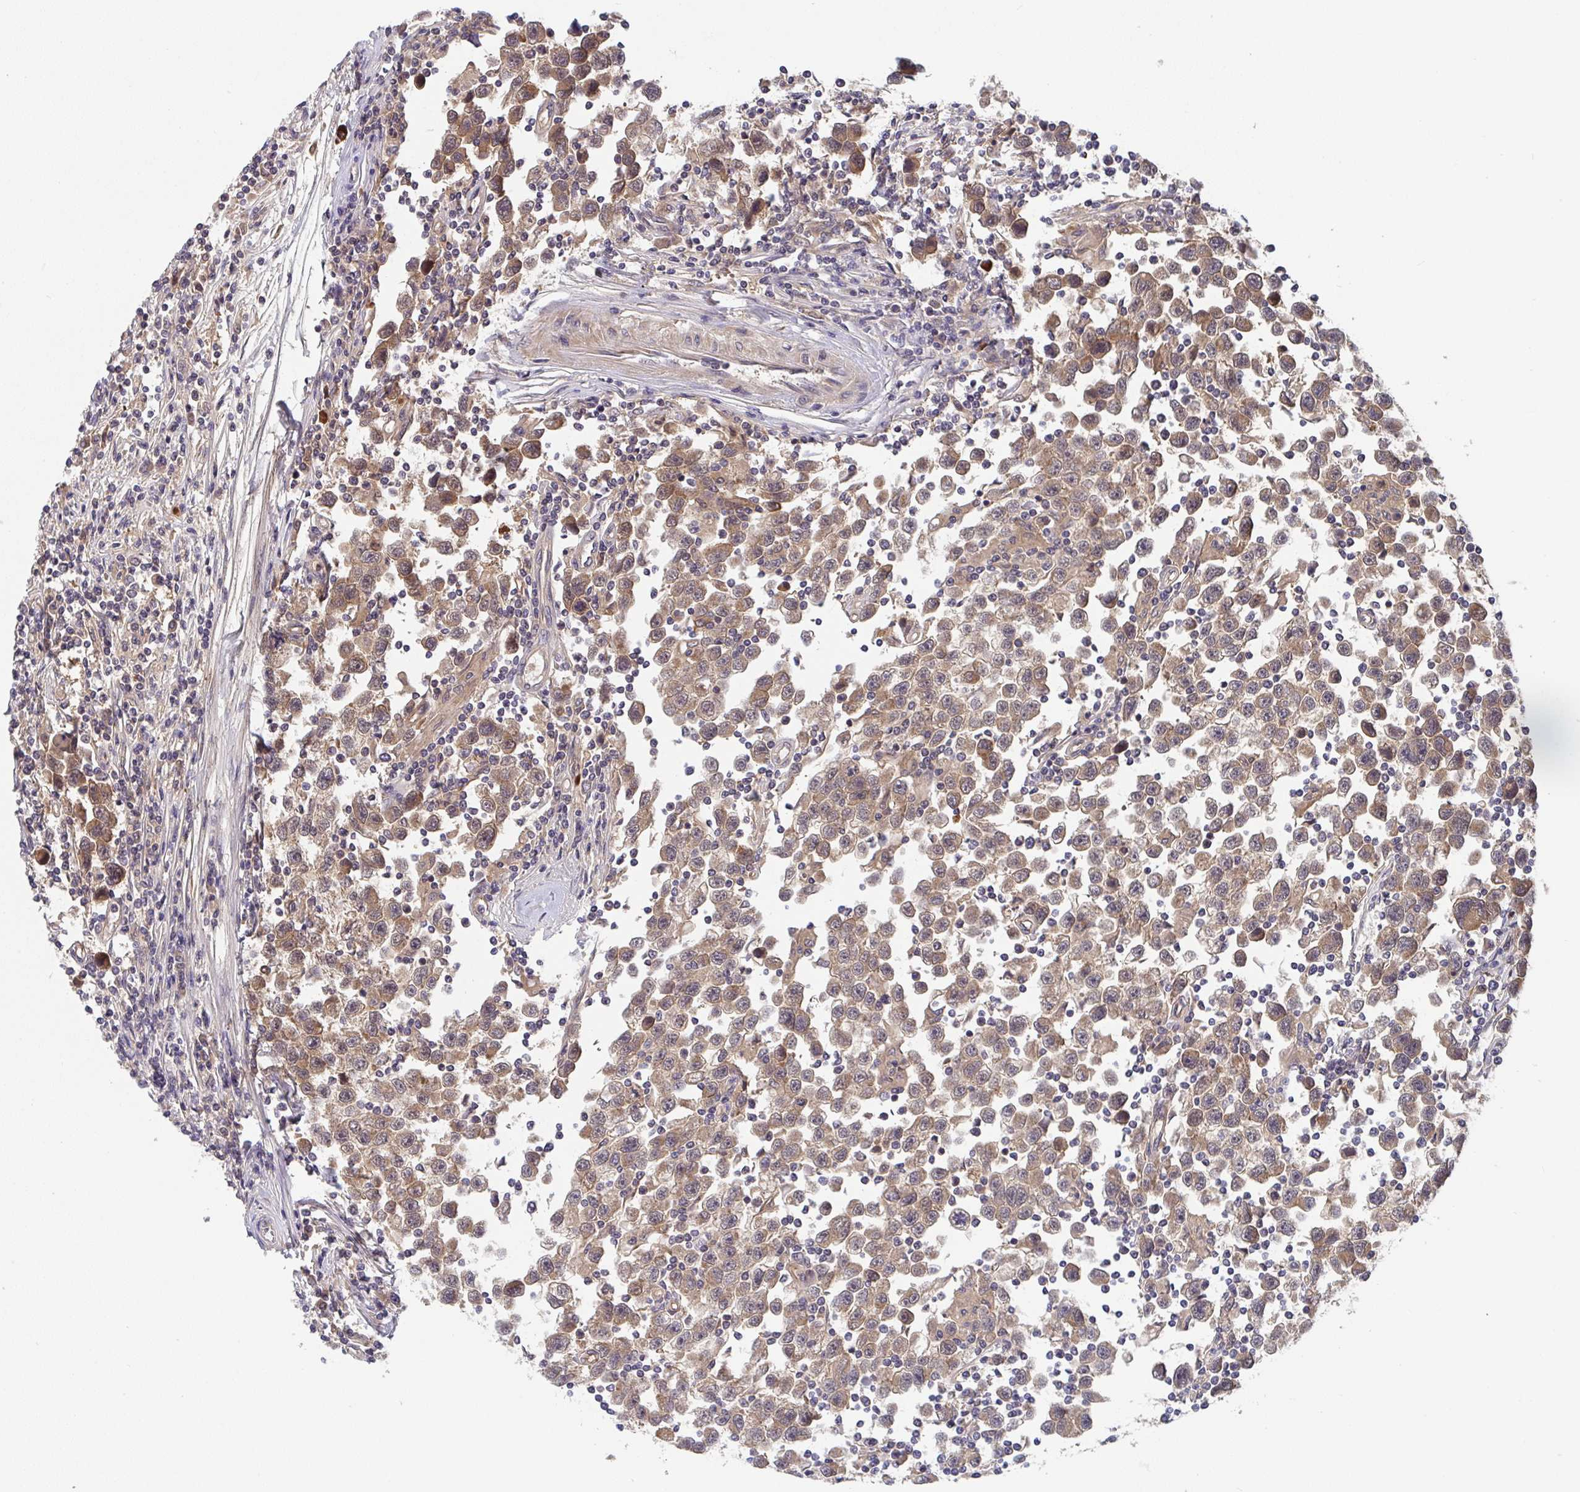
{"staining": {"intensity": "moderate", "quantity": ">75%", "location": "cytoplasmic/membranous,nuclear"}, "tissue": "testis cancer", "cell_type": "Tumor cells", "image_type": "cancer", "snomed": [{"axis": "morphology", "description": "Seminoma, NOS"}, {"axis": "topography", "description": "Testis"}], "caption": "Brown immunohistochemical staining in testis seminoma shows moderate cytoplasmic/membranous and nuclear staining in approximately >75% of tumor cells.", "gene": "TIGAR", "patient": {"sex": "male", "age": 31}}